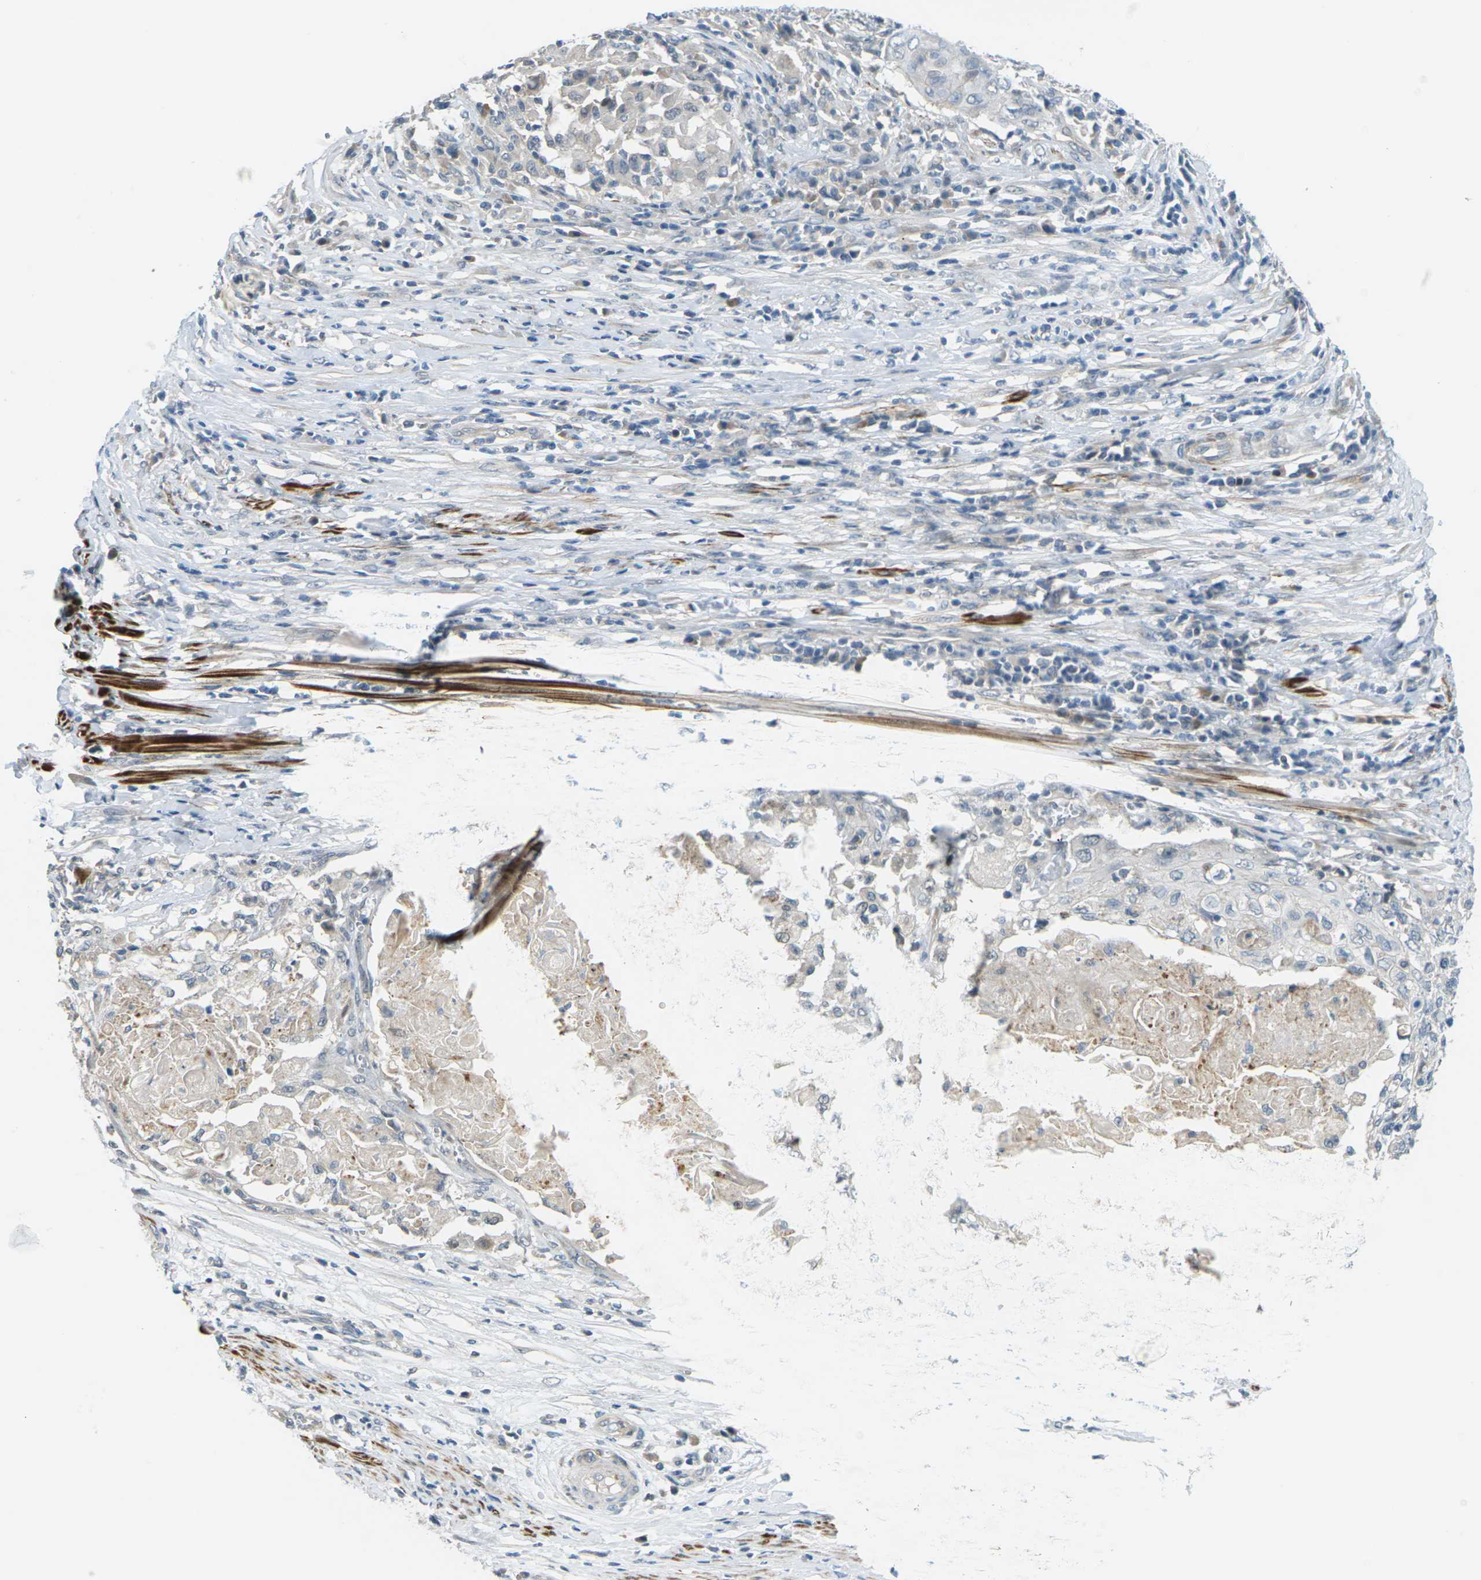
{"staining": {"intensity": "negative", "quantity": "none", "location": "none"}, "tissue": "cervical cancer", "cell_type": "Tumor cells", "image_type": "cancer", "snomed": [{"axis": "morphology", "description": "Squamous cell carcinoma, NOS"}, {"axis": "topography", "description": "Cervix"}], "caption": "High magnification brightfield microscopy of cervical cancer (squamous cell carcinoma) stained with DAB (brown) and counterstained with hematoxylin (blue): tumor cells show no significant staining.", "gene": "SLC13A3", "patient": {"sex": "female", "age": 39}}